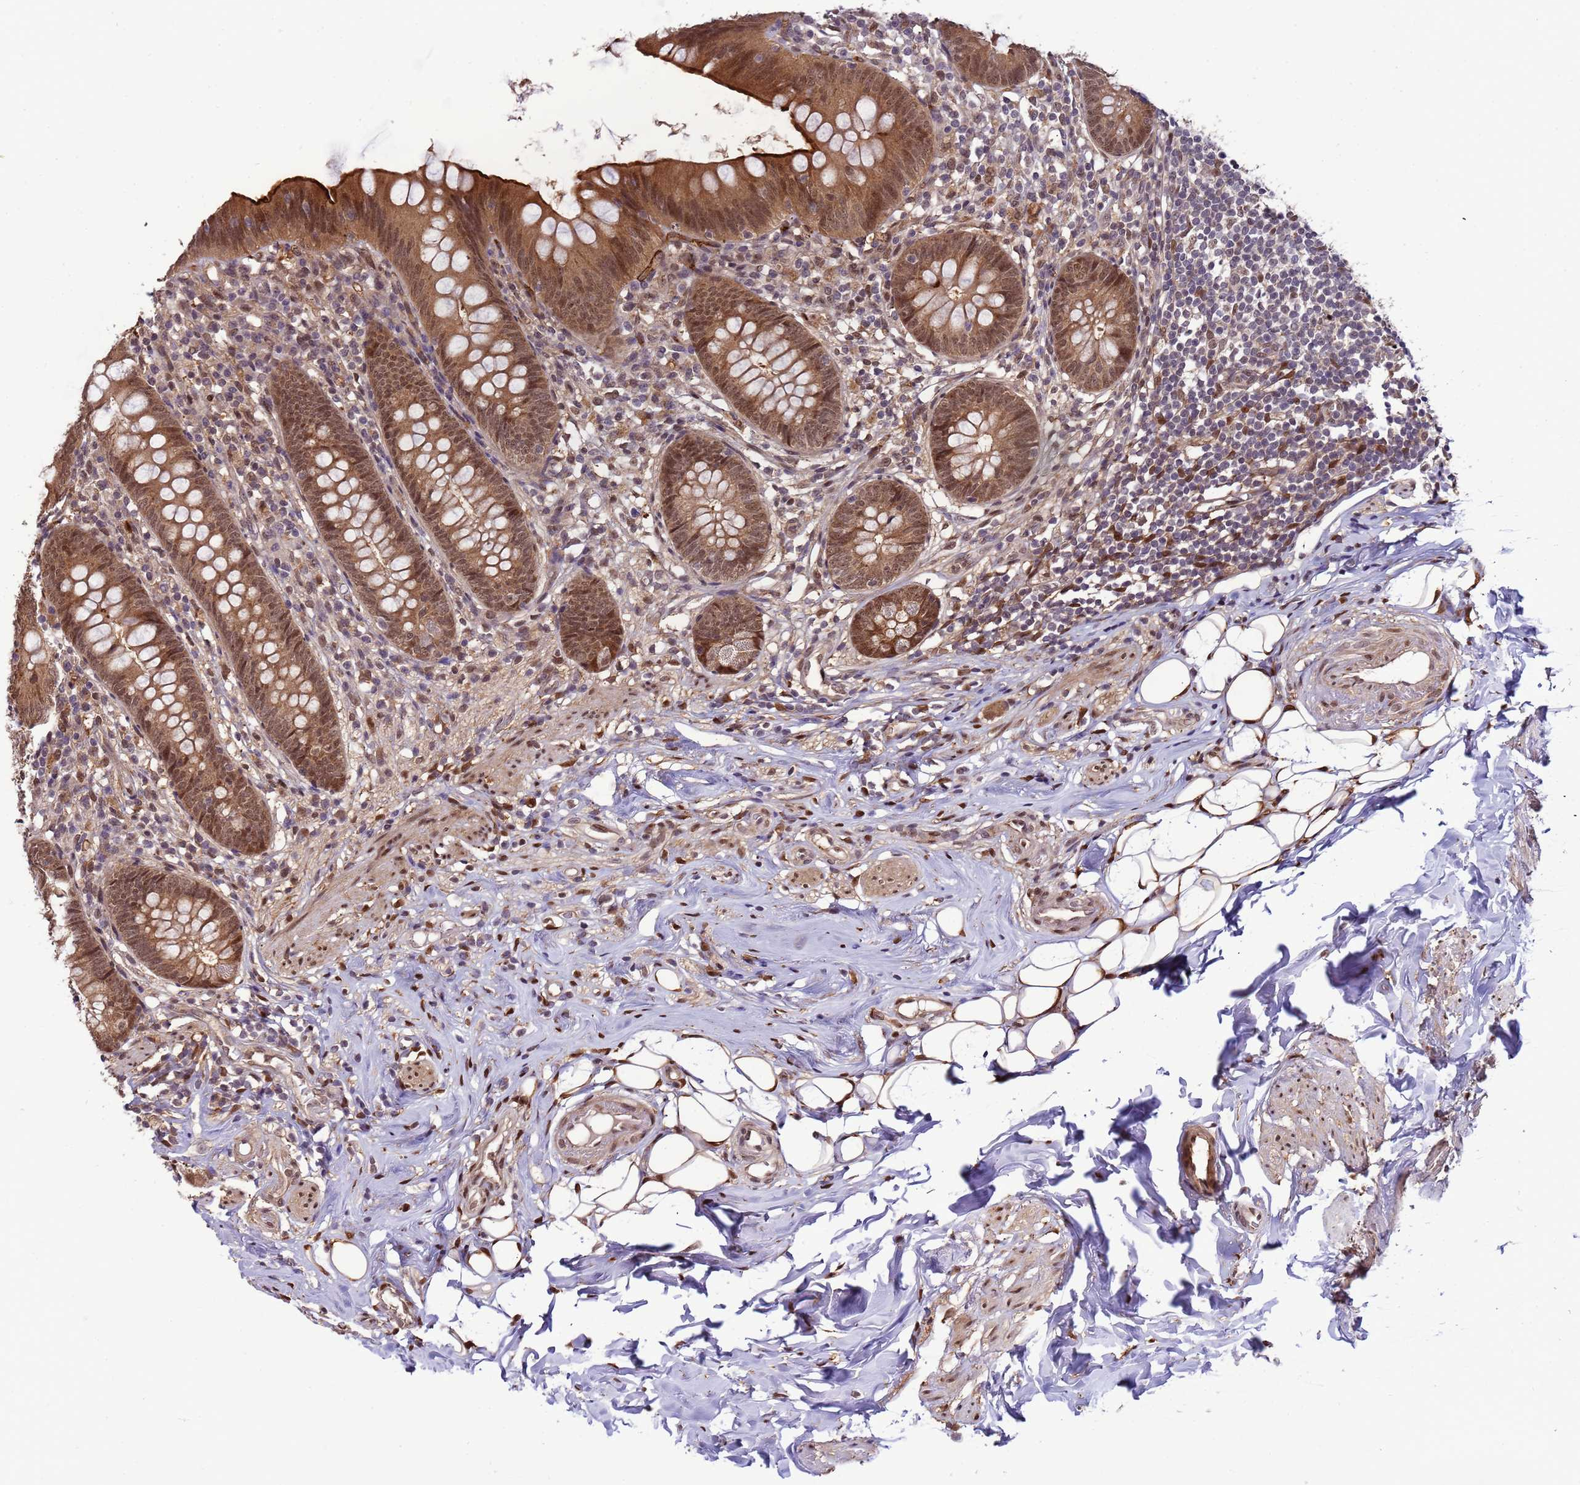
{"staining": {"intensity": "moderate", "quantity": ">75%", "location": "cytoplasmic/membranous,nuclear"}, "tissue": "appendix", "cell_type": "Glandular cells", "image_type": "normal", "snomed": [{"axis": "morphology", "description": "Normal tissue, NOS"}, {"axis": "topography", "description": "Appendix"}], "caption": "This histopathology image demonstrates immunohistochemistry staining of normal human appendix, with medium moderate cytoplasmic/membranous,nuclear positivity in about >75% of glandular cells.", "gene": "ZBTB5", "patient": {"sex": "female", "age": 62}}